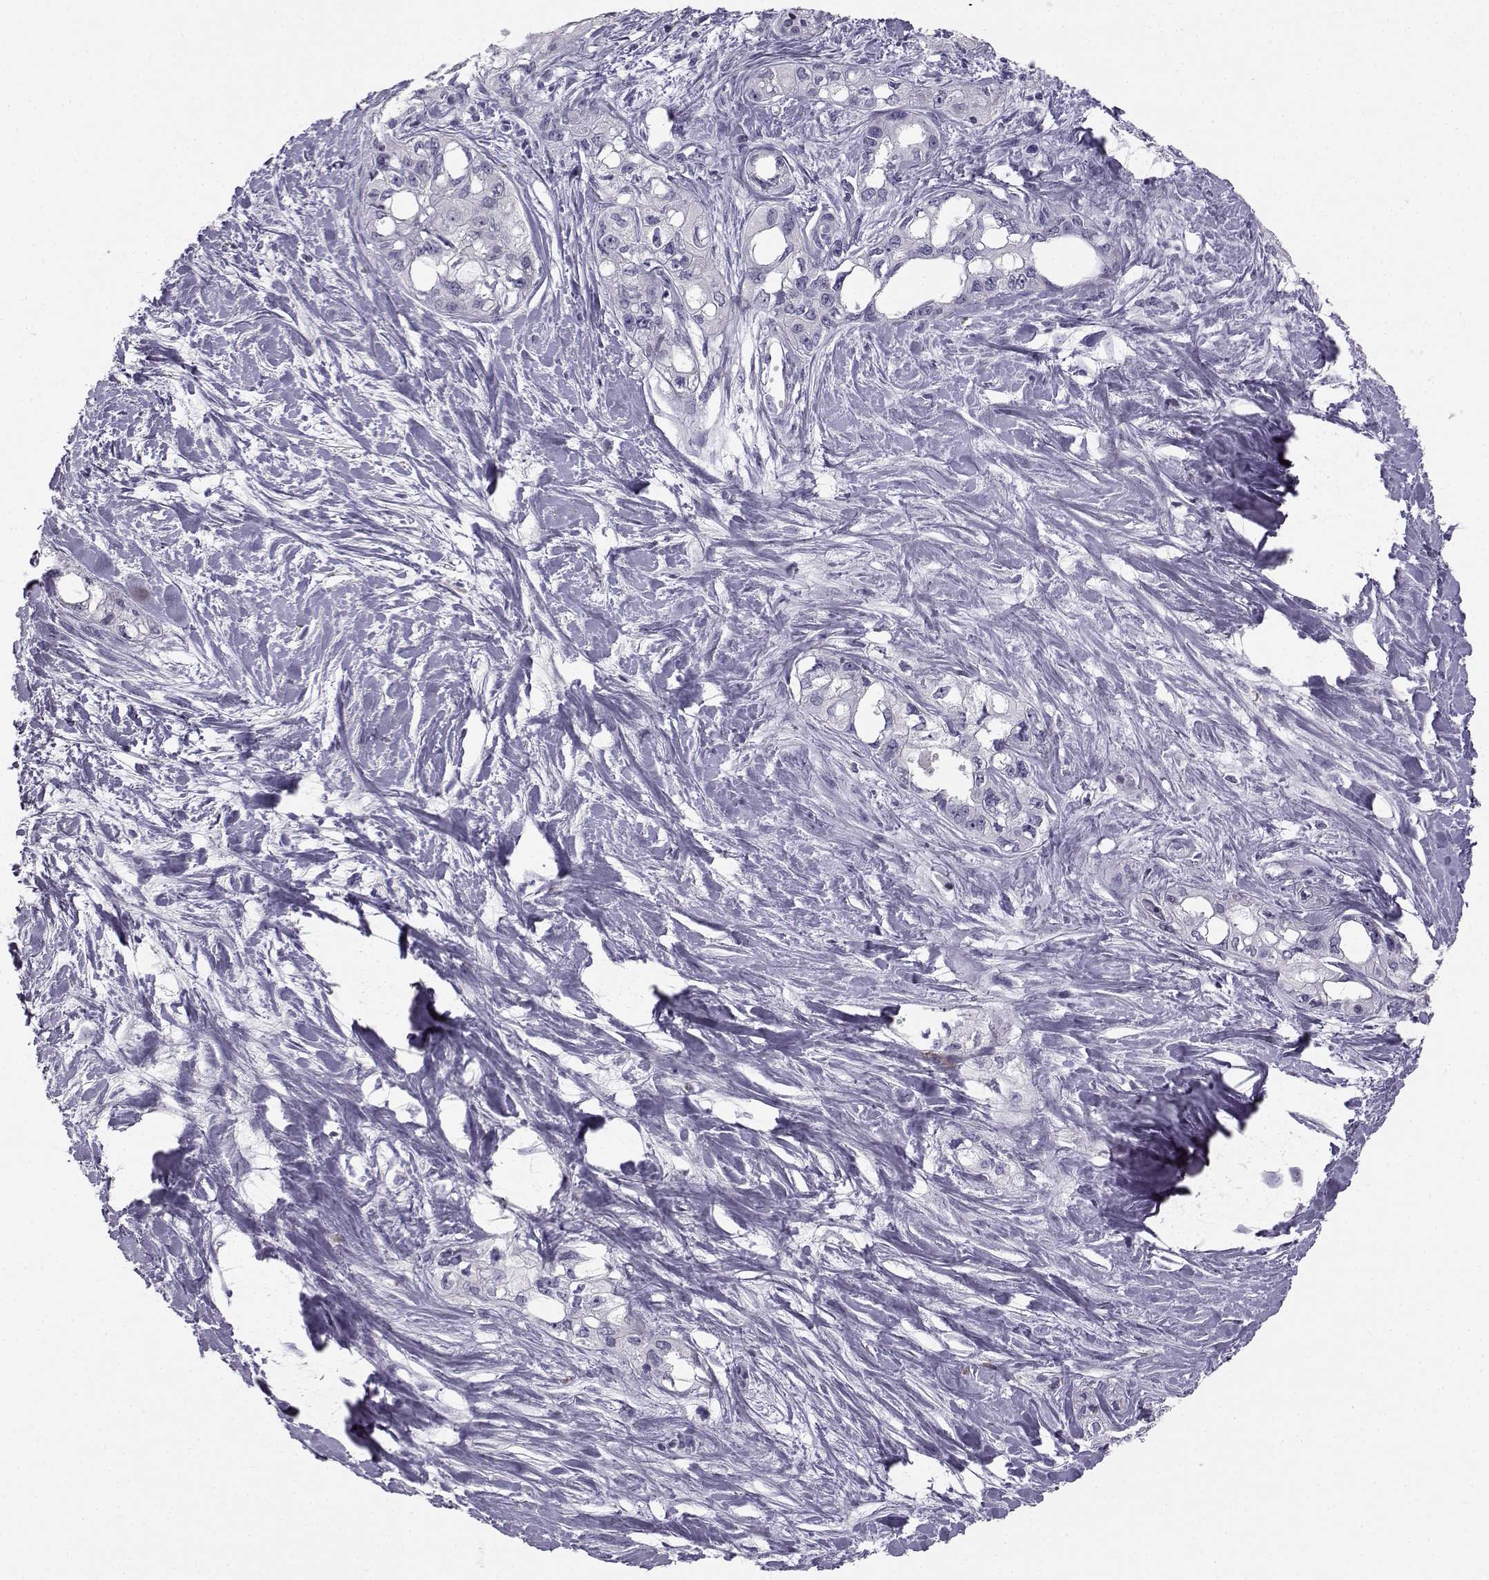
{"staining": {"intensity": "negative", "quantity": "none", "location": "none"}, "tissue": "pancreatic cancer", "cell_type": "Tumor cells", "image_type": "cancer", "snomed": [{"axis": "morphology", "description": "Adenocarcinoma, NOS"}, {"axis": "topography", "description": "Pancreas"}], "caption": "The image reveals no significant positivity in tumor cells of adenocarcinoma (pancreatic).", "gene": "MROH7", "patient": {"sex": "female", "age": 50}}